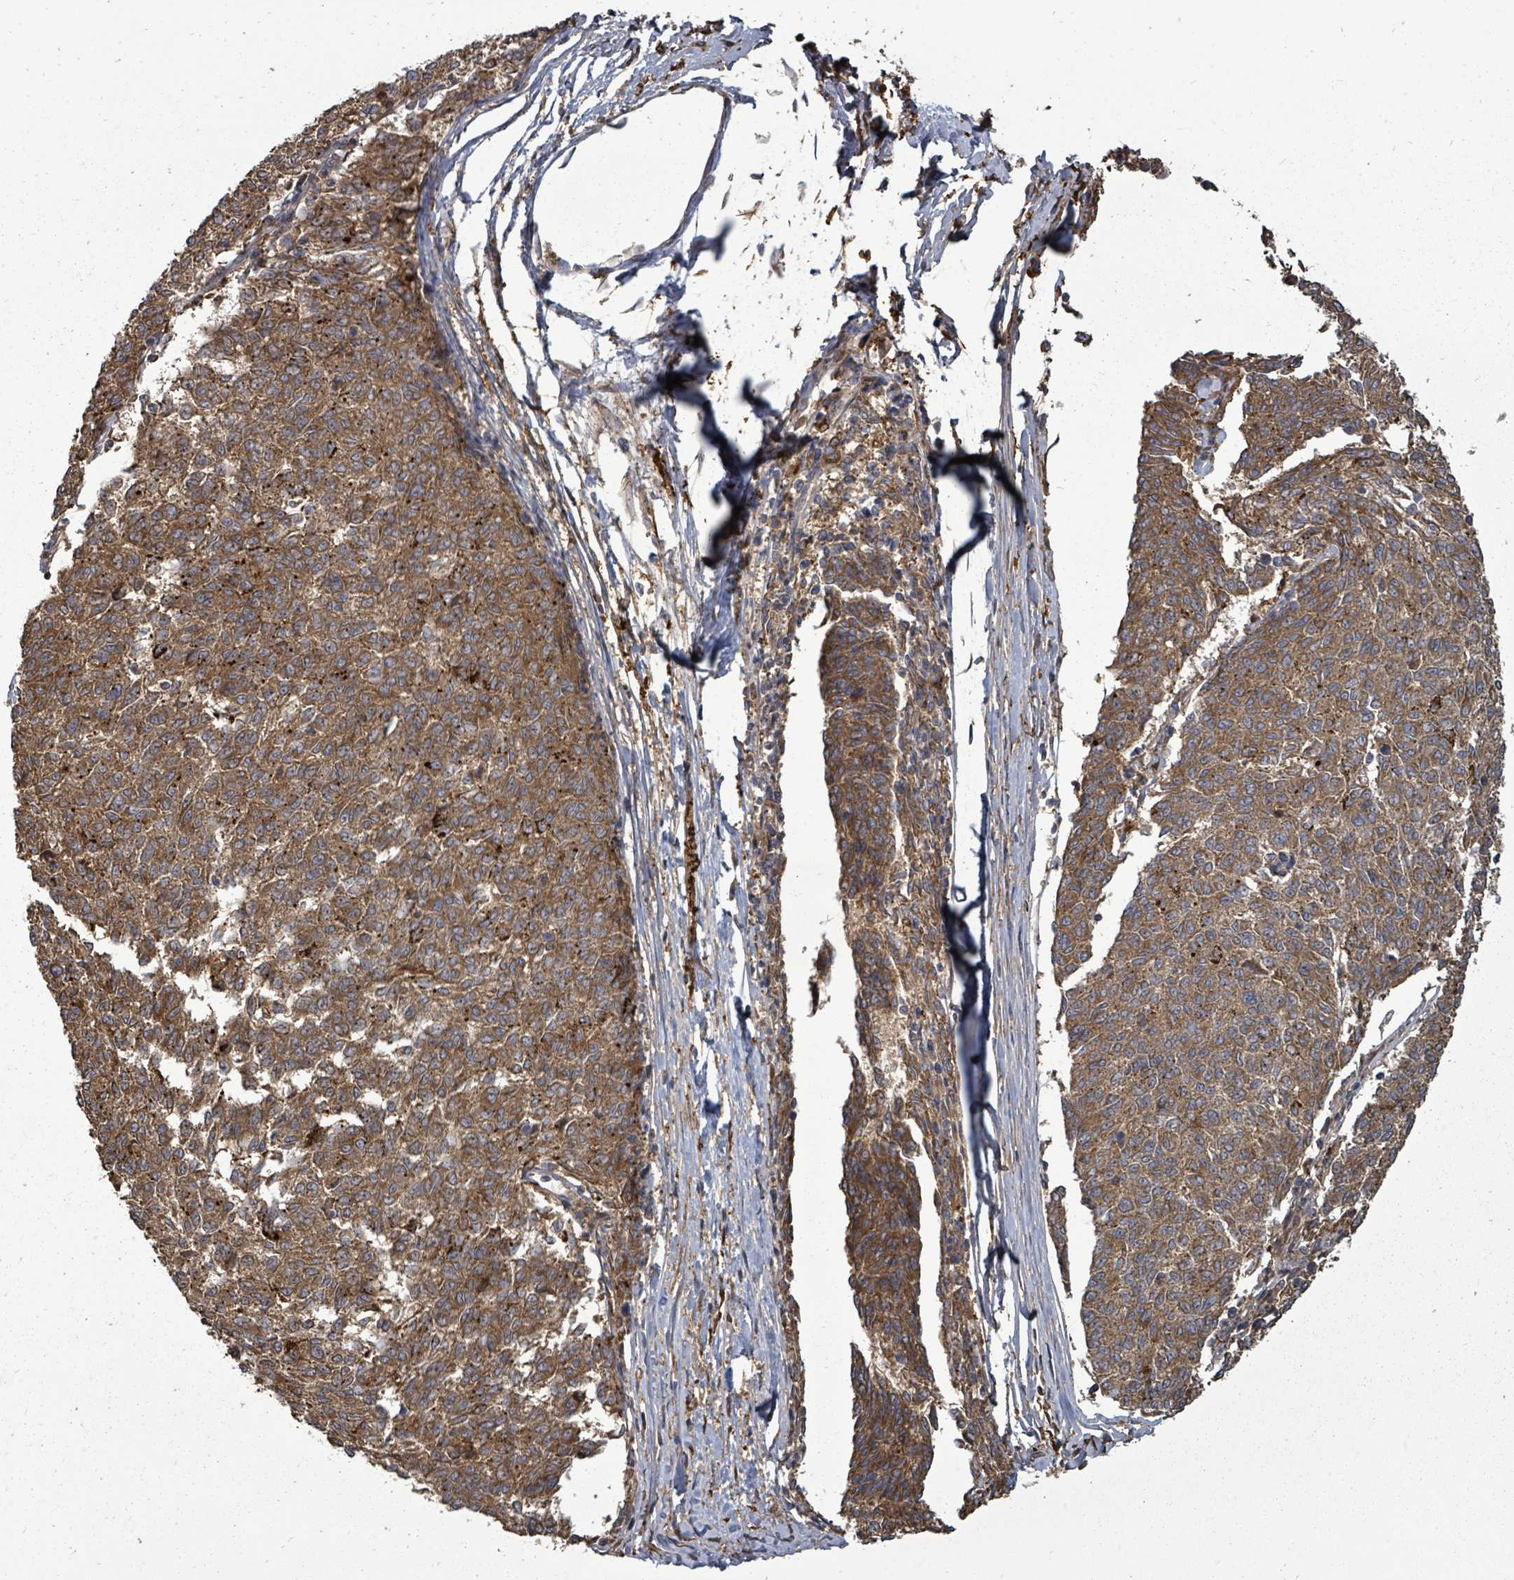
{"staining": {"intensity": "moderate", "quantity": ">75%", "location": "cytoplasmic/membranous"}, "tissue": "melanoma", "cell_type": "Tumor cells", "image_type": "cancer", "snomed": [{"axis": "morphology", "description": "Malignant melanoma, NOS"}, {"axis": "topography", "description": "Skin"}], "caption": "Melanoma stained with a brown dye reveals moderate cytoplasmic/membranous positive expression in approximately >75% of tumor cells.", "gene": "EIF3C", "patient": {"sex": "female", "age": 72}}